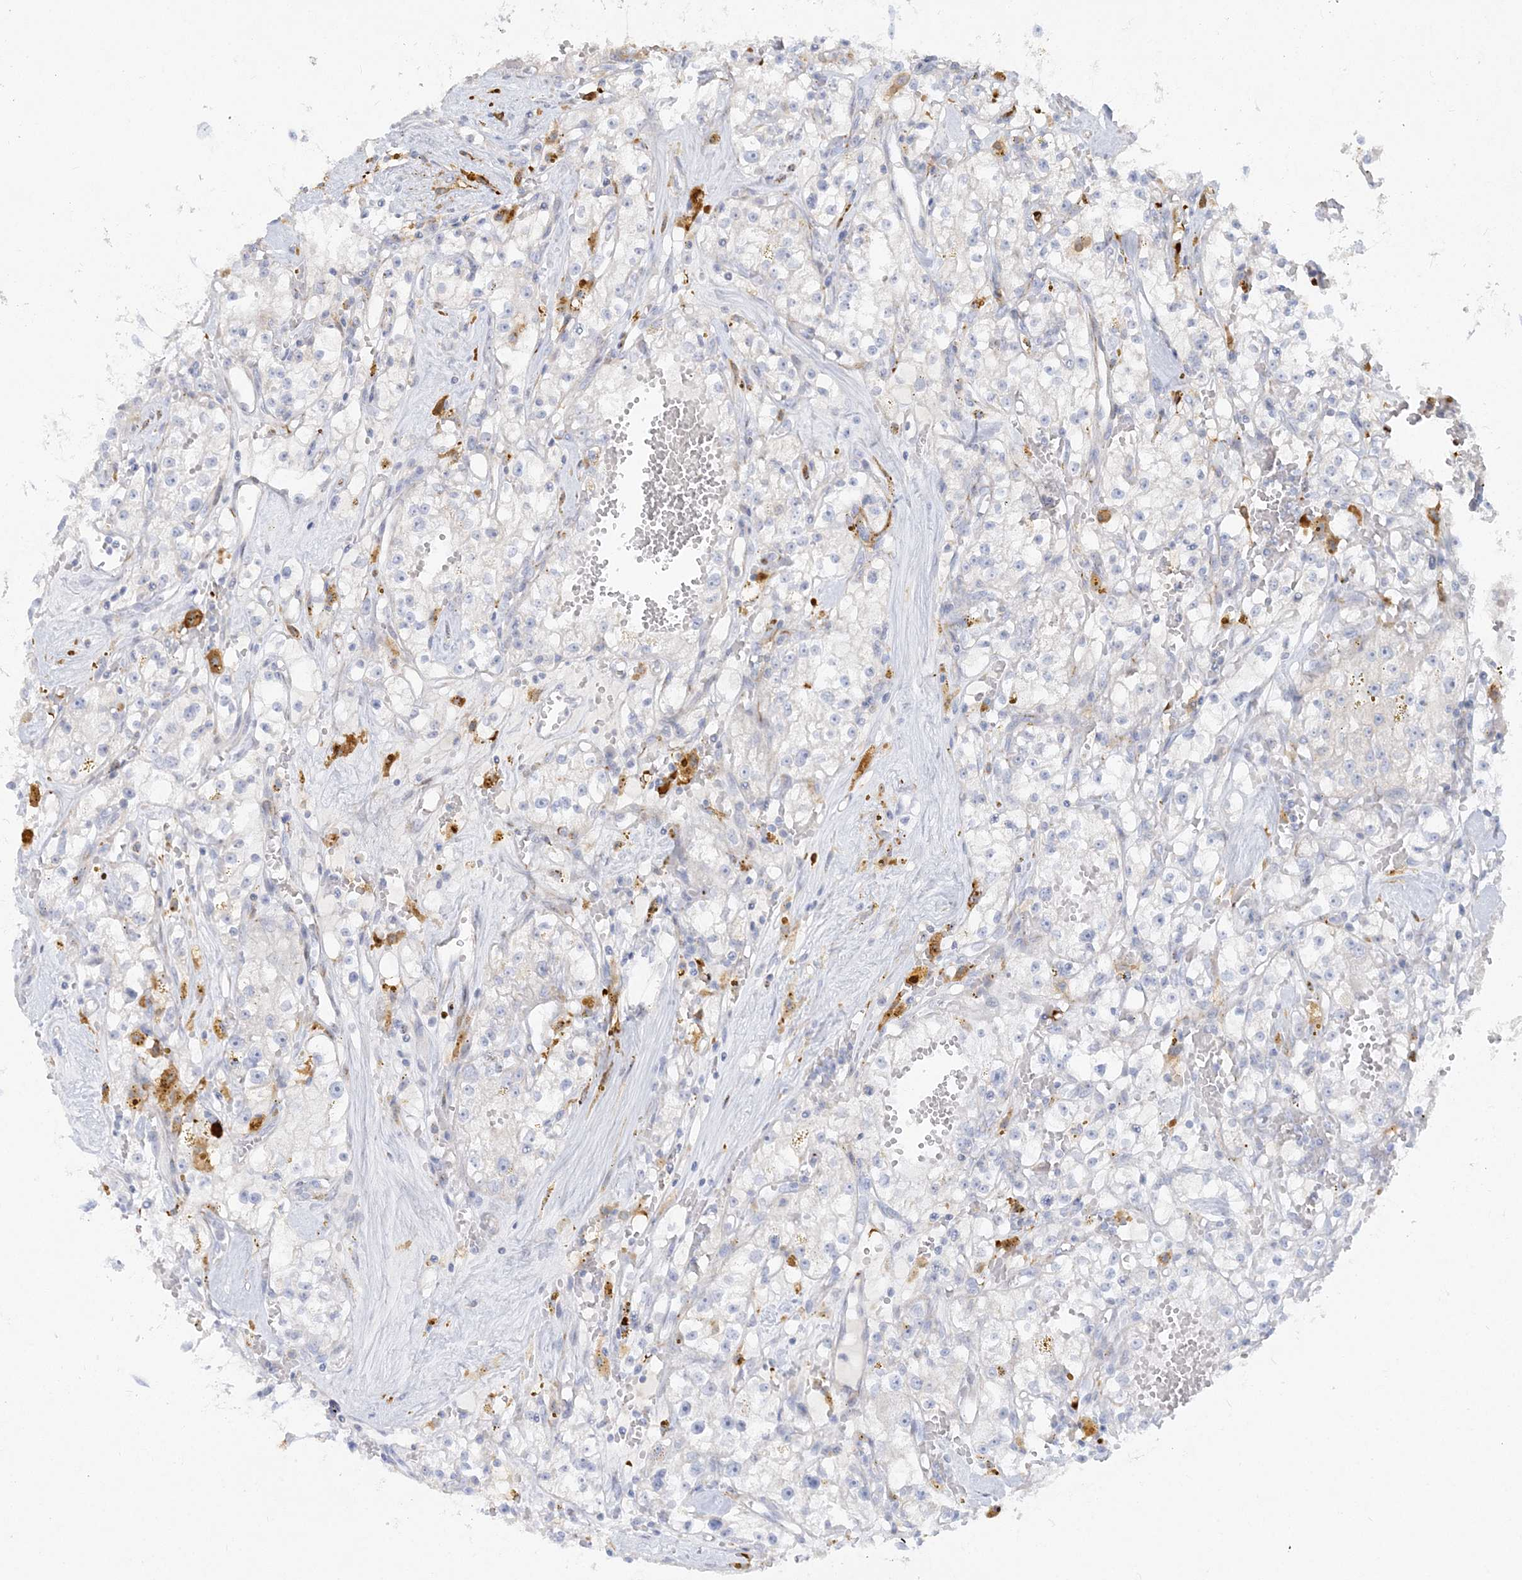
{"staining": {"intensity": "negative", "quantity": "none", "location": "none"}, "tissue": "renal cancer", "cell_type": "Tumor cells", "image_type": "cancer", "snomed": [{"axis": "morphology", "description": "Adenocarcinoma, NOS"}, {"axis": "topography", "description": "Kidney"}], "caption": "This is an immunohistochemistry (IHC) histopathology image of human renal cancer. There is no staining in tumor cells.", "gene": "GPAT2", "patient": {"sex": "male", "age": 56}}